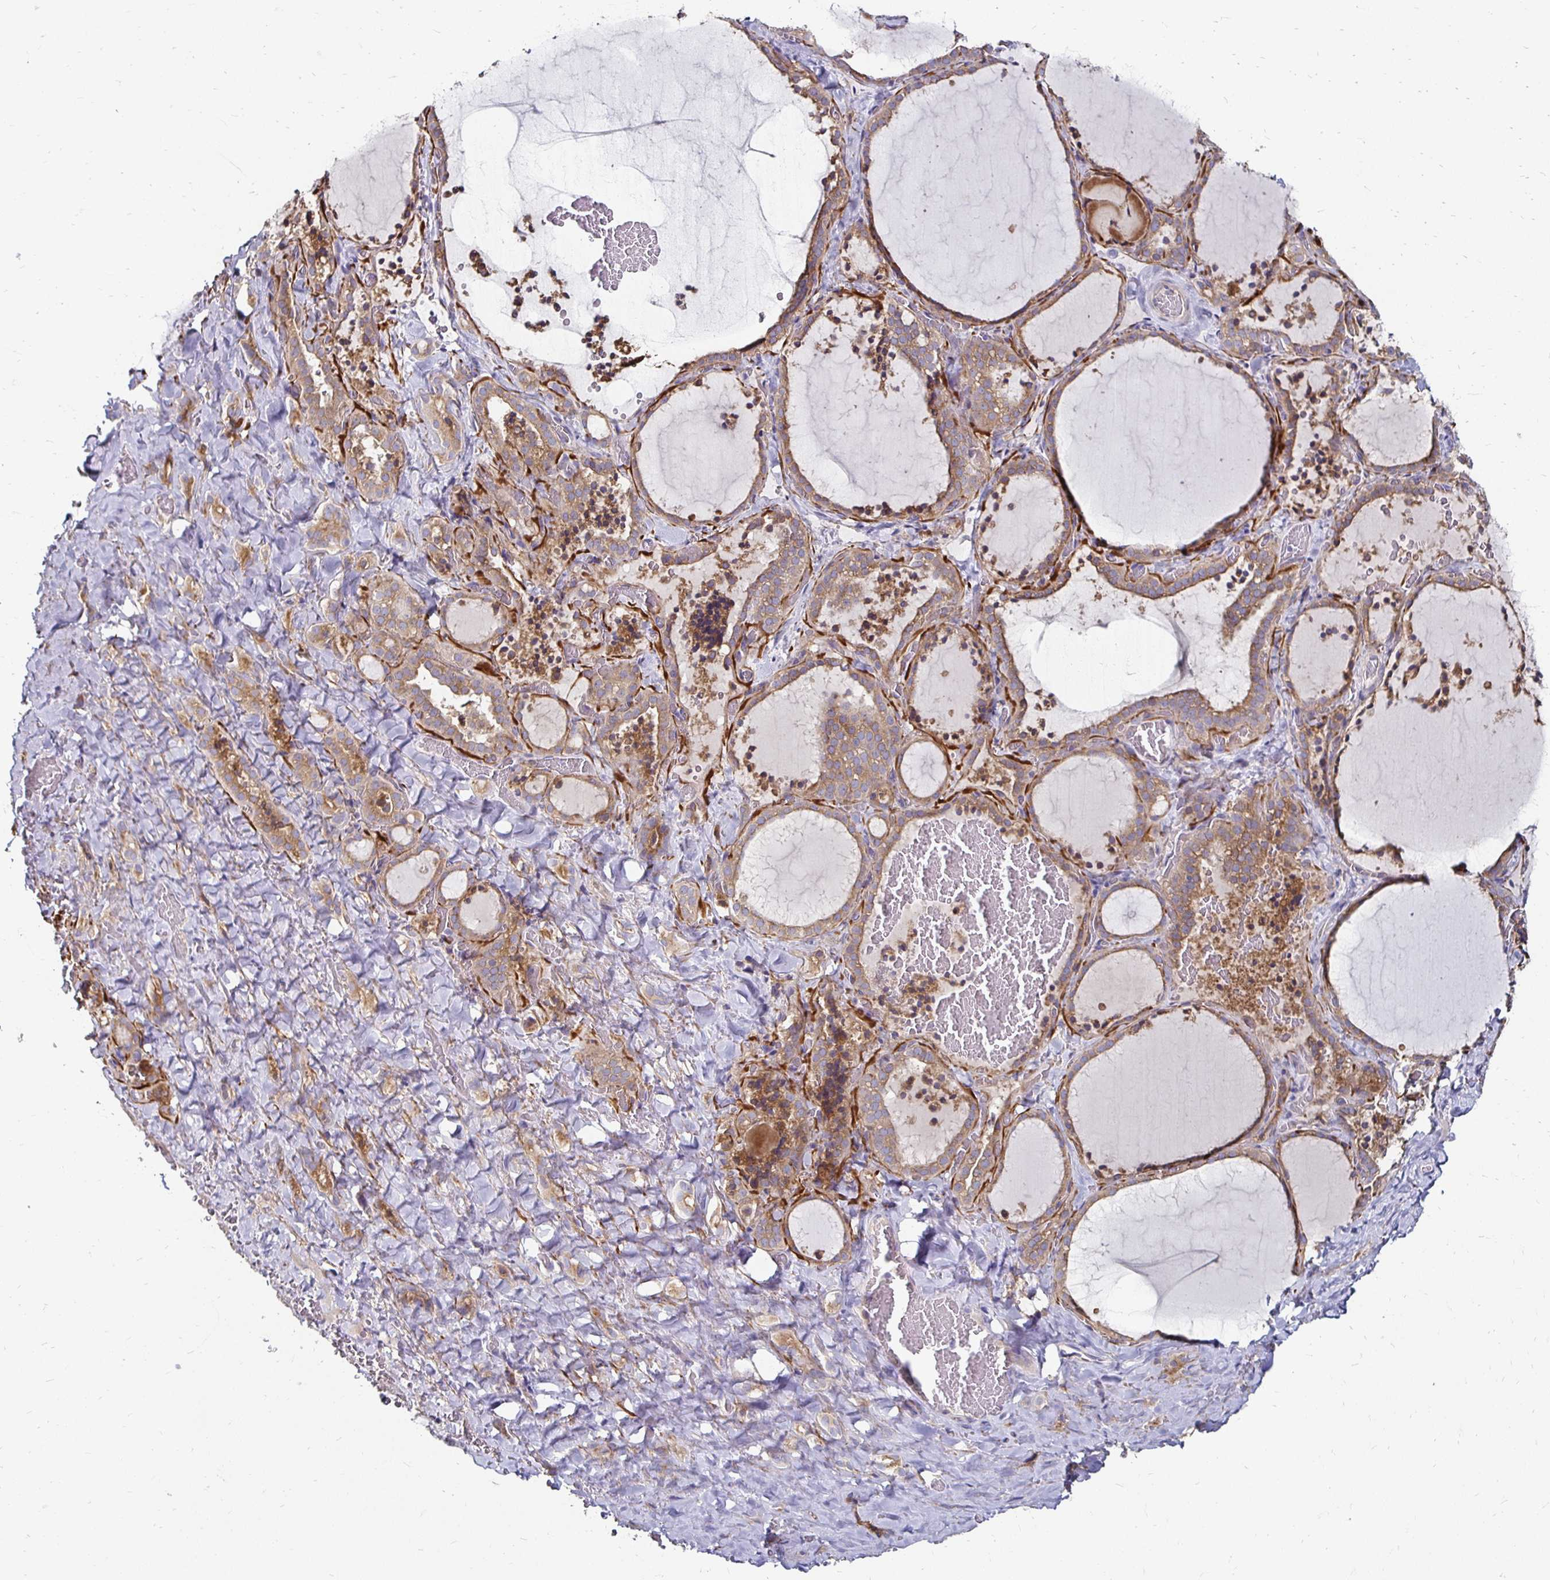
{"staining": {"intensity": "weak", "quantity": ">75%", "location": "cytoplasmic/membranous"}, "tissue": "thyroid gland", "cell_type": "Glandular cells", "image_type": "normal", "snomed": [{"axis": "morphology", "description": "Normal tissue, NOS"}, {"axis": "topography", "description": "Thyroid gland"}], "caption": "Protein staining demonstrates weak cytoplasmic/membranous positivity in approximately >75% of glandular cells in unremarkable thyroid gland. (DAB = brown stain, brightfield microscopy at high magnification).", "gene": "NCSTN", "patient": {"sex": "female", "age": 22}}